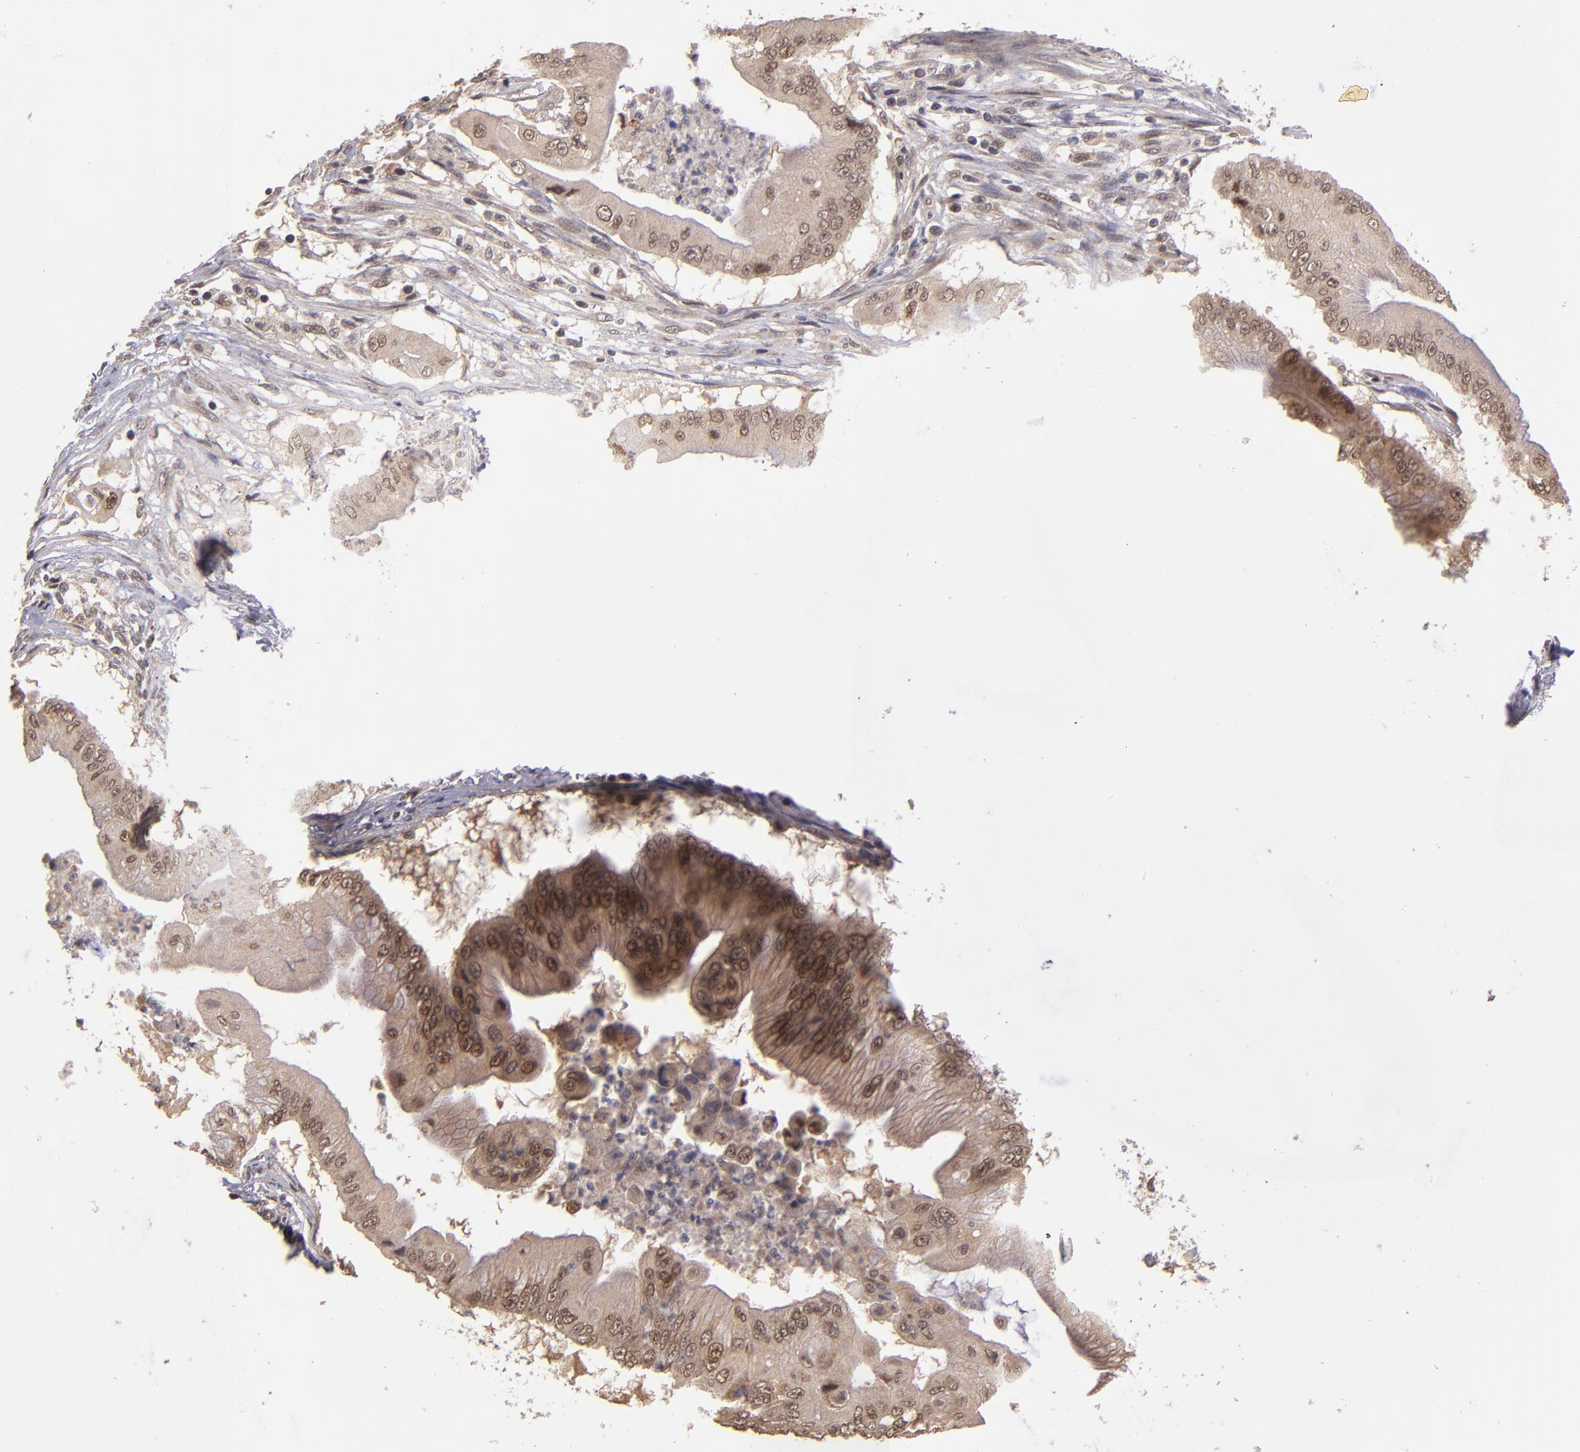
{"staining": {"intensity": "weak", "quantity": ">75%", "location": "cytoplasmic/membranous,nuclear"}, "tissue": "pancreatic cancer", "cell_type": "Tumor cells", "image_type": "cancer", "snomed": [{"axis": "morphology", "description": "Adenocarcinoma, NOS"}, {"axis": "topography", "description": "Pancreas"}], "caption": "Human pancreatic cancer stained with a brown dye shows weak cytoplasmic/membranous and nuclear positive staining in approximately >75% of tumor cells.", "gene": "ABHD12B", "patient": {"sex": "male", "age": 62}}